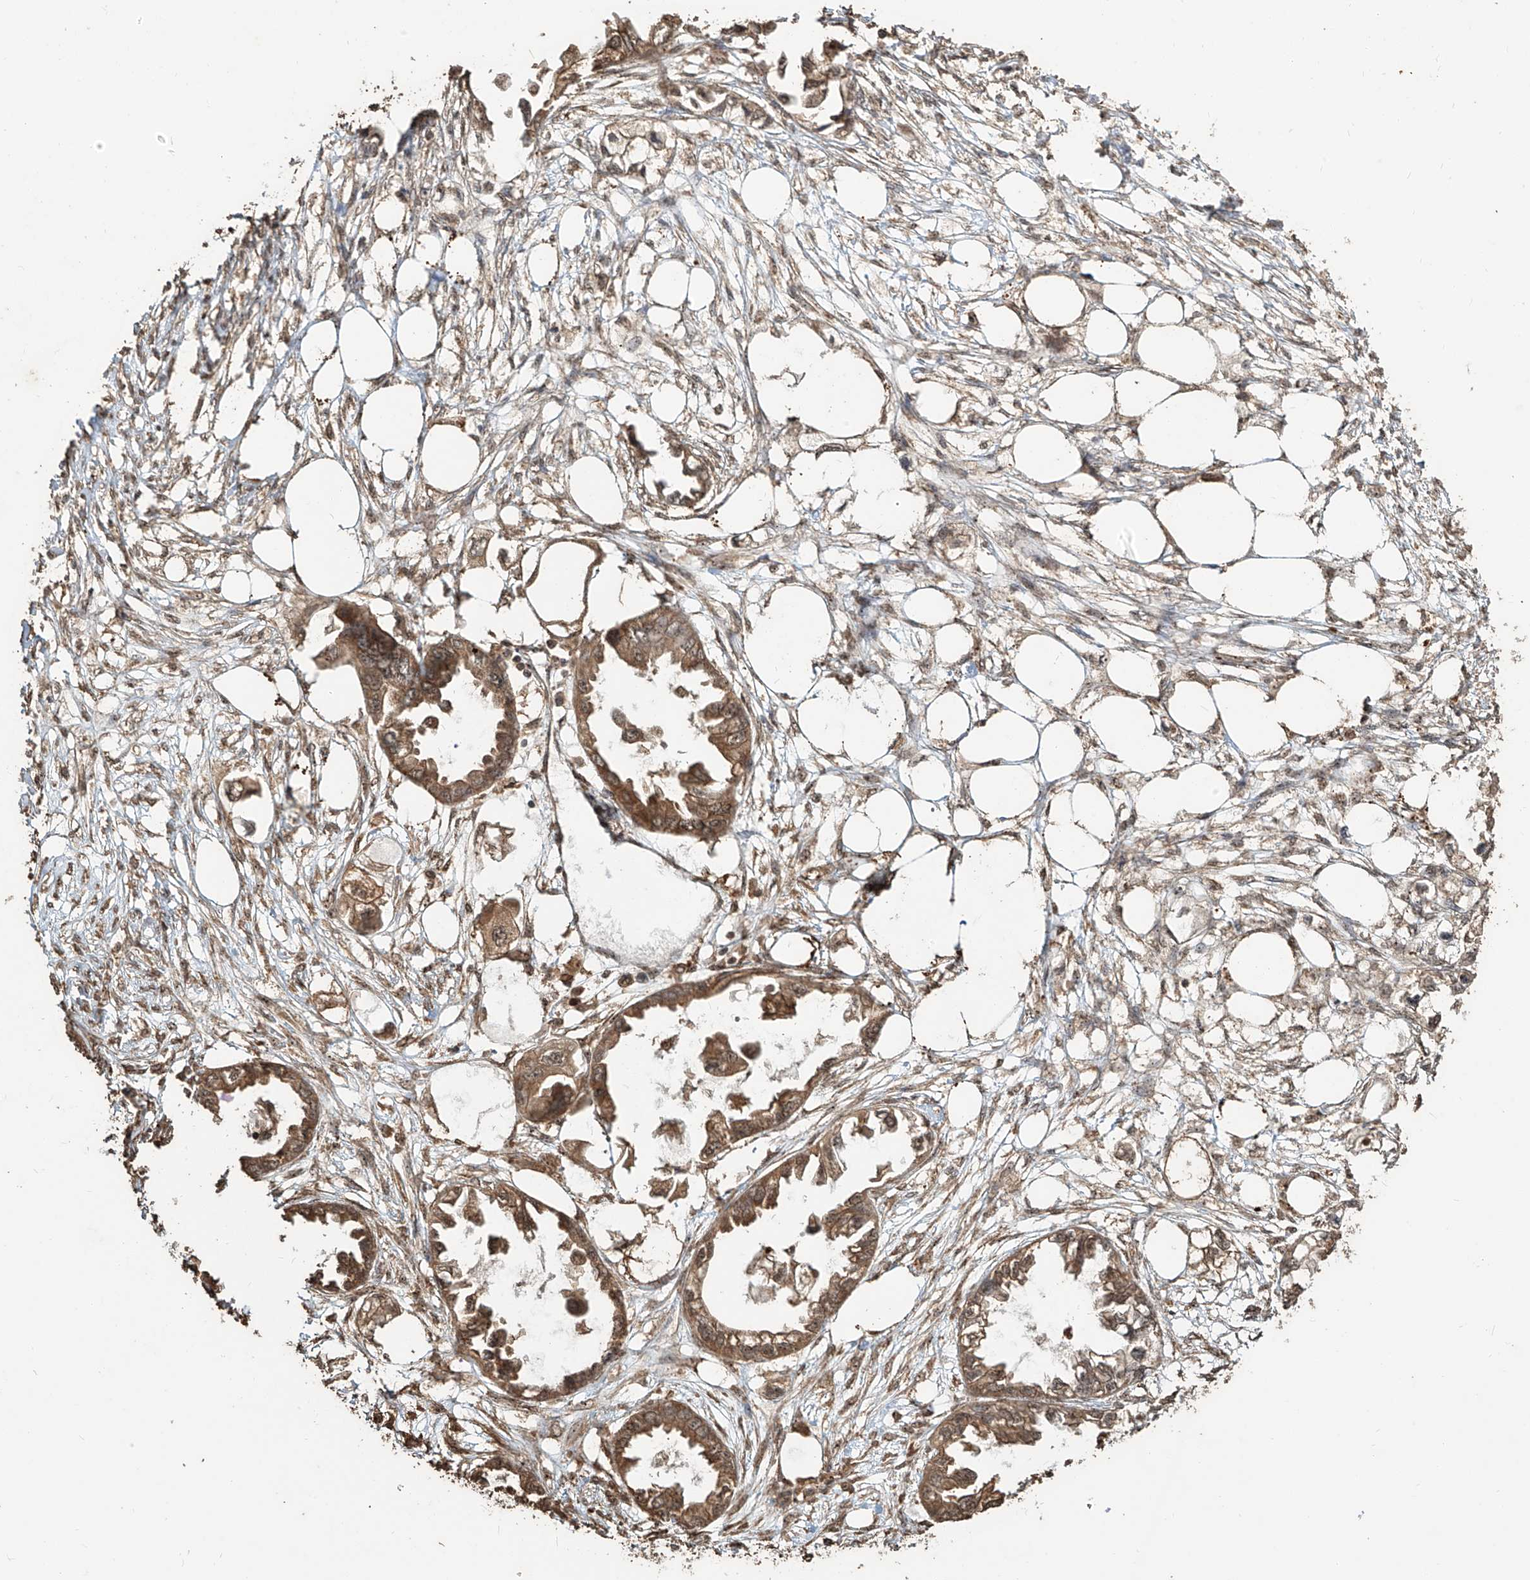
{"staining": {"intensity": "moderate", "quantity": ">75%", "location": "cytoplasmic/membranous,nuclear"}, "tissue": "endometrial cancer", "cell_type": "Tumor cells", "image_type": "cancer", "snomed": [{"axis": "morphology", "description": "Adenocarcinoma, NOS"}, {"axis": "morphology", "description": "Adenocarcinoma, metastatic, NOS"}, {"axis": "topography", "description": "Adipose tissue"}, {"axis": "topography", "description": "Endometrium"}], "caption": "Tumor cells display moderate cytoplasmic/membranous and nuclear expression in about >75% of cells in endometrial cancer.", "gene": "ZNF660", "patient": {"sex": "female", "age": 67}}